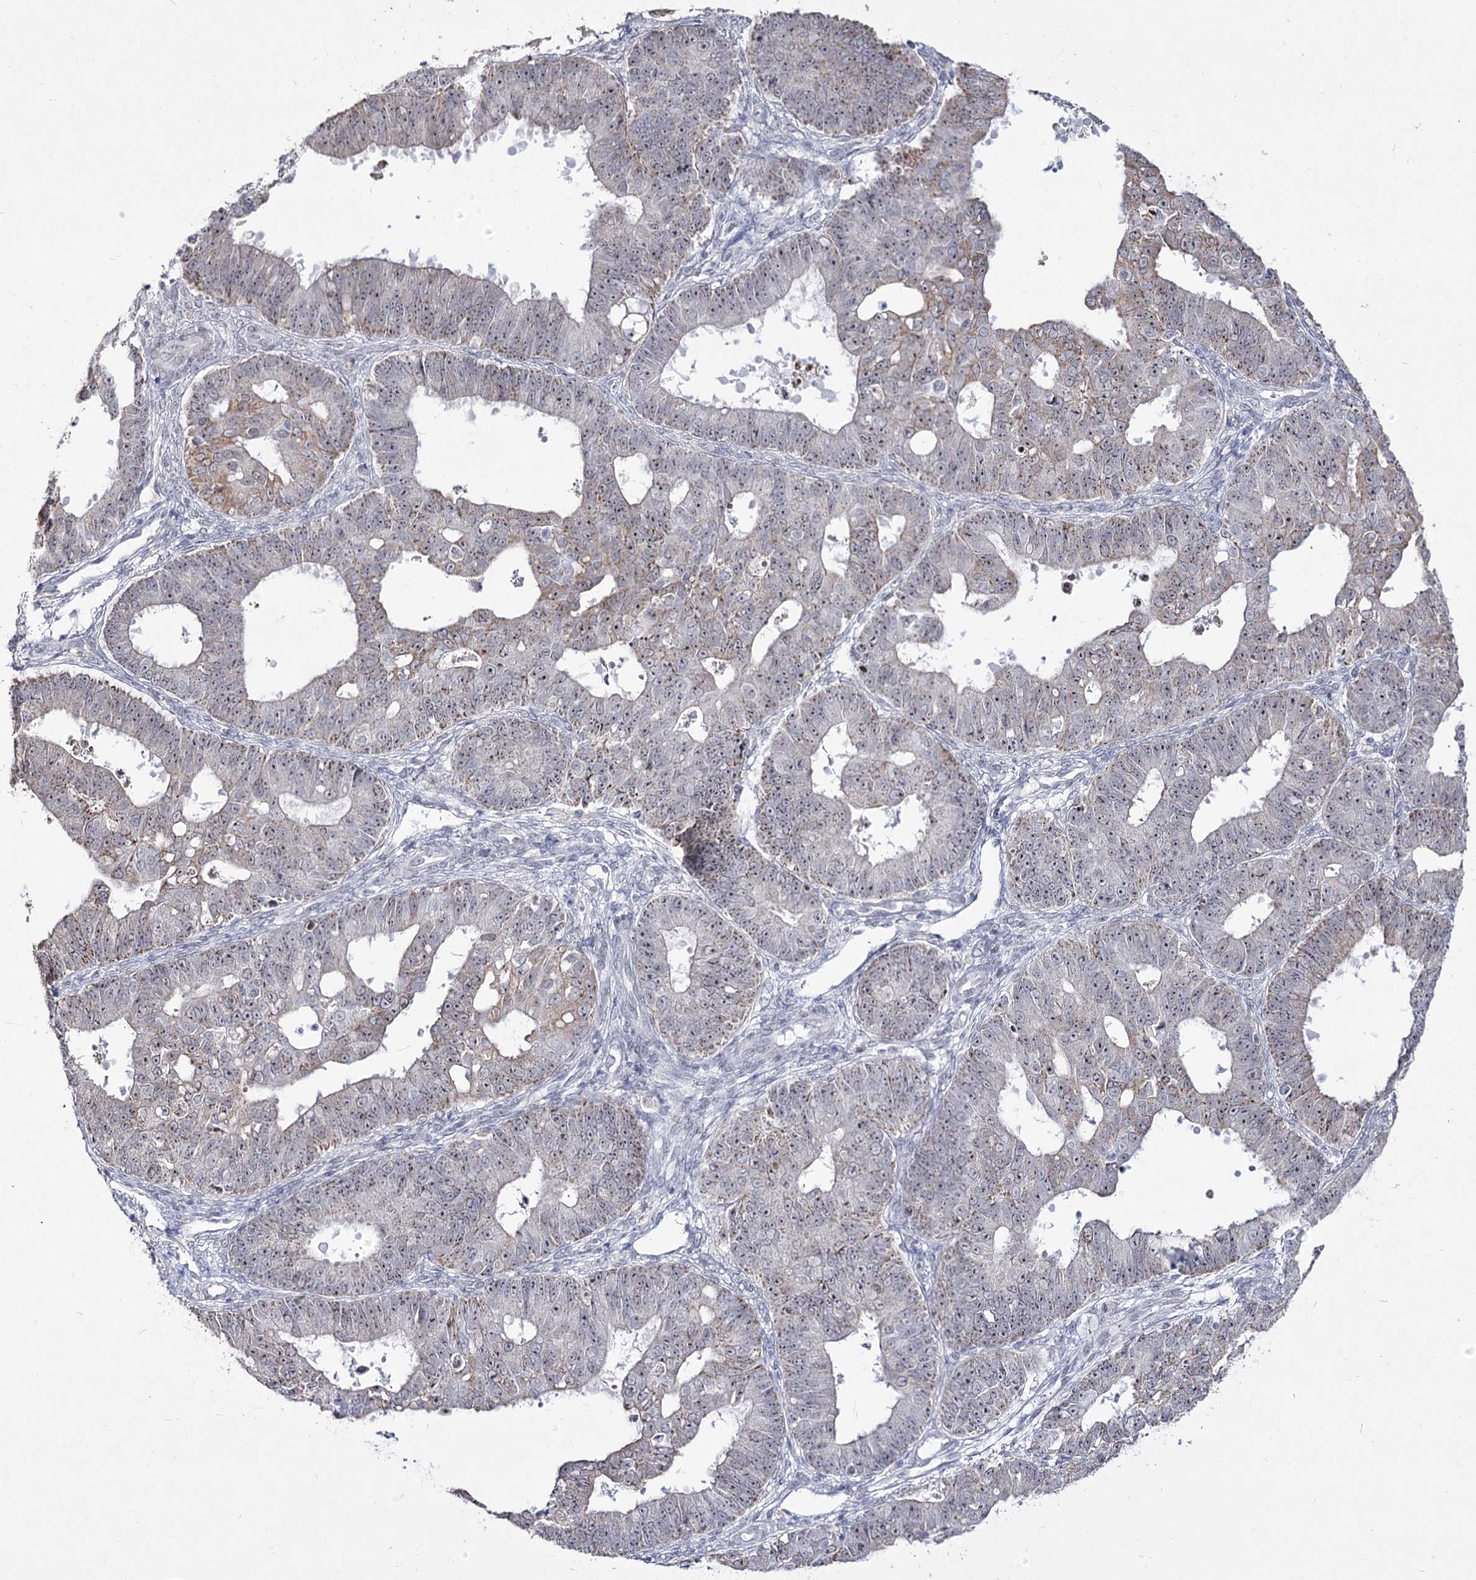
{"staining": {"intensity": "weak", "quantity": "25%-75%", "location": "cytoplasmic/membranous,nuclear"}, "tissue": "ovarian cancer", "cell_type": "Tumor cells", "image_type": "cancer", "snomed": [{"axis": "morphology", "description": "Carcinoma, endometroid"}, {"axis": "topography", "description": "Appendix"}, {"axis": "topography", "description": "Ovary"}], "caption": "Immunohistochemical staining of endometroid carcinoma (ovarian) displays low levels of weak cytoplasmic/membranous and nuclear protein expression in approximately 25%-75% of tumor cells.", "gene": "DDX50", "patient": {"sex": "female", "age": 42}}